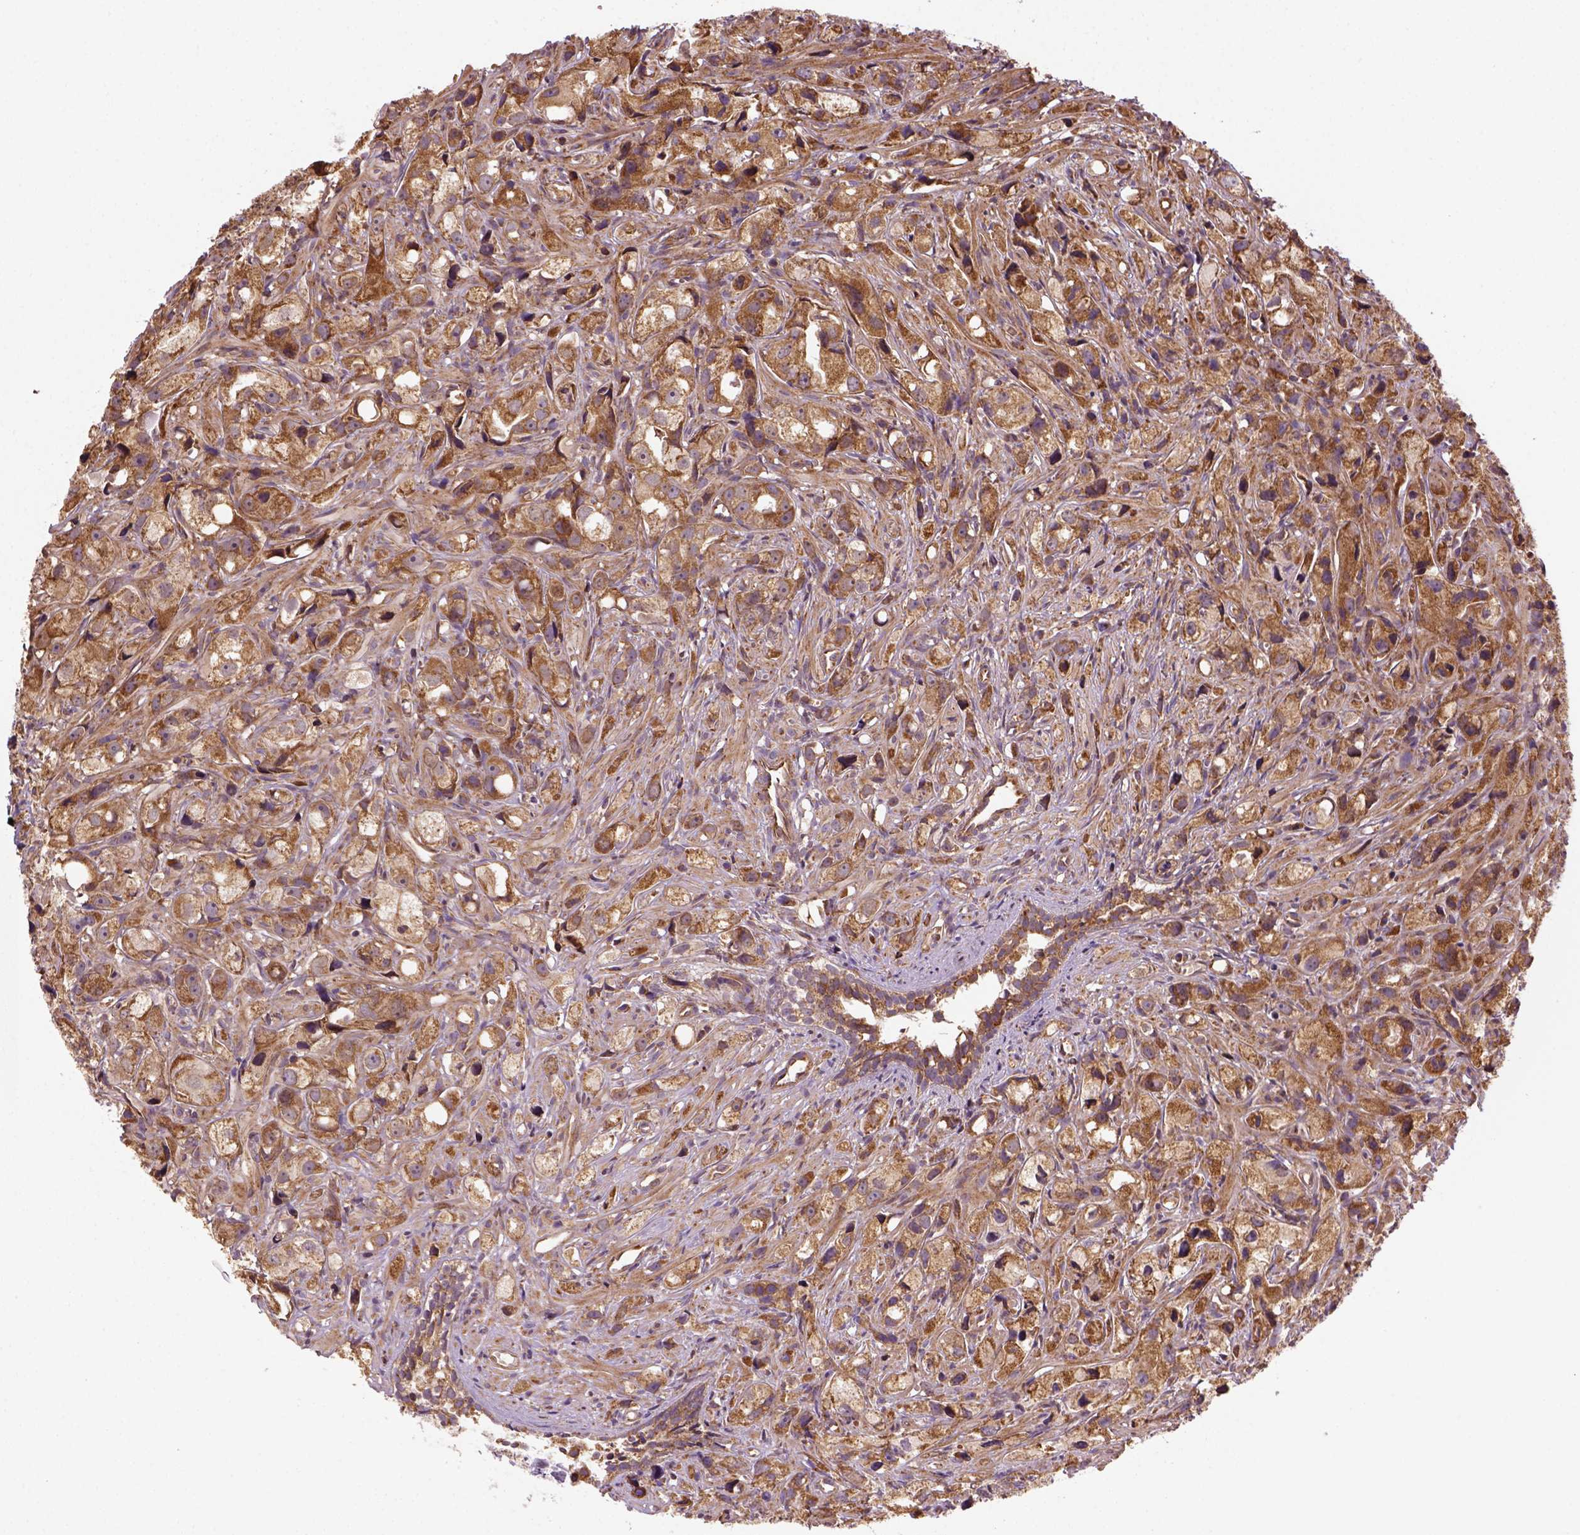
{"staining": {"intensity": "moderate", "quantity": ">75%", "location": "cytoplasmic/membranous"}, "tissue": "prostate cancer", "cell_type": "Tumor cells", "image_type": "cancer", "snomed": [{"axis": "morphology", "description": "Adenocarcinoma, High grade"}, {"axis": "topography", "description": "Prostate"}], "caption": "Protein expression analysis of prostate cancer (adenocarcinoma (high-grade)) exhibits moderate cytoplasmic/membranous staining in about >75% of tumor cells.", "gene": "MAPK8IP3", "patient": {"sex": "male", "age": 75}}